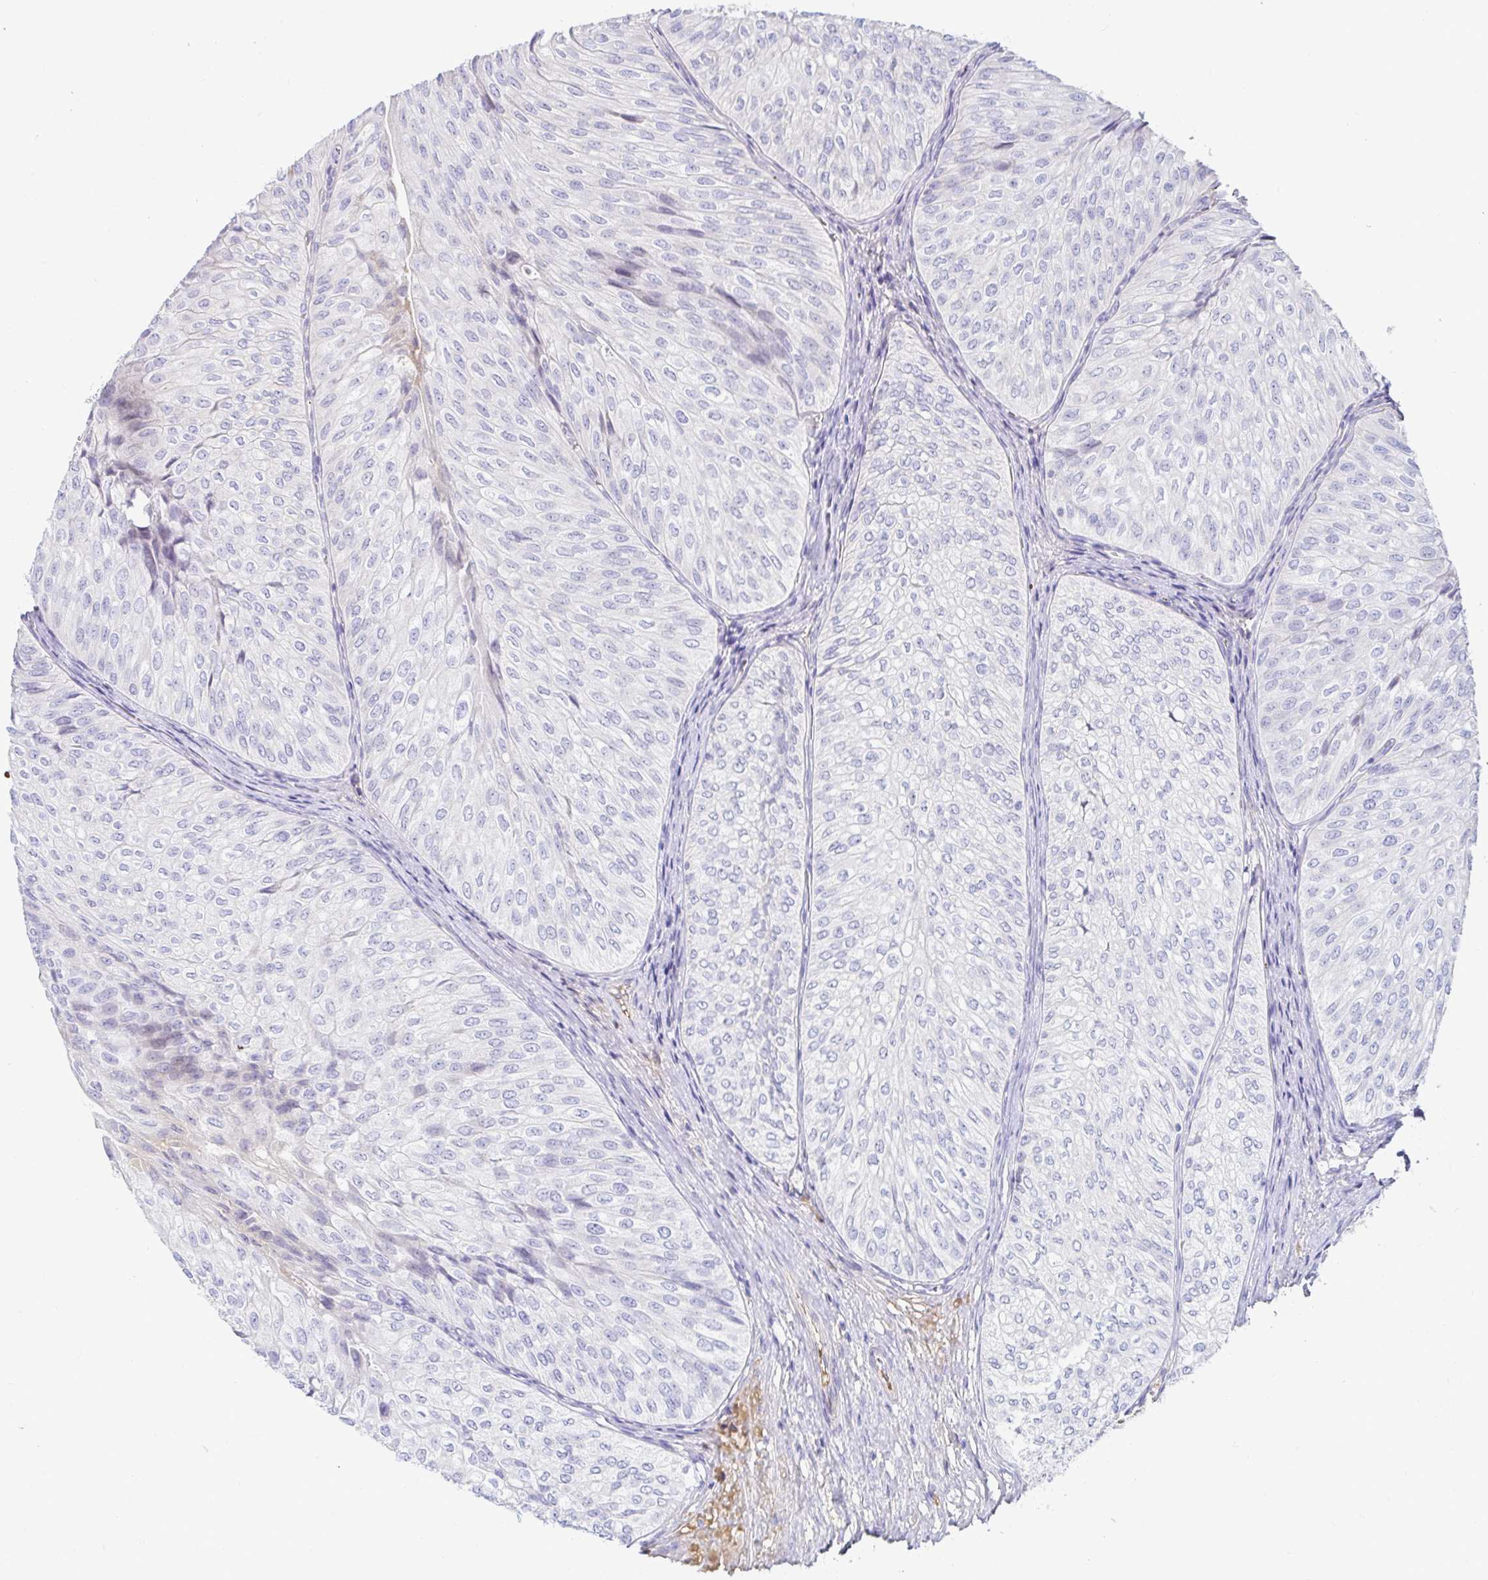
{"staining": {"intensity": "negative", "quantity": "none", "location": "none"}, "tissue": "urothelial cancer", "cell_type": "Tumor cells", "image_type": "cancer", "snomed": [{"axis": "morphology", "description": "Urothelial carcinoma, NOS"}, {"axis": "topography", "description": "Urinary bladder"}], "caption": "This photomicrograph is of transitional cell carcinoma stained with IHC to label a protein in brown with the nuclei are counter-stained blue. There is no positivity in tumor cells.", "gene": "C4orf17", "patient": {"sex": "male", "age": 62}}